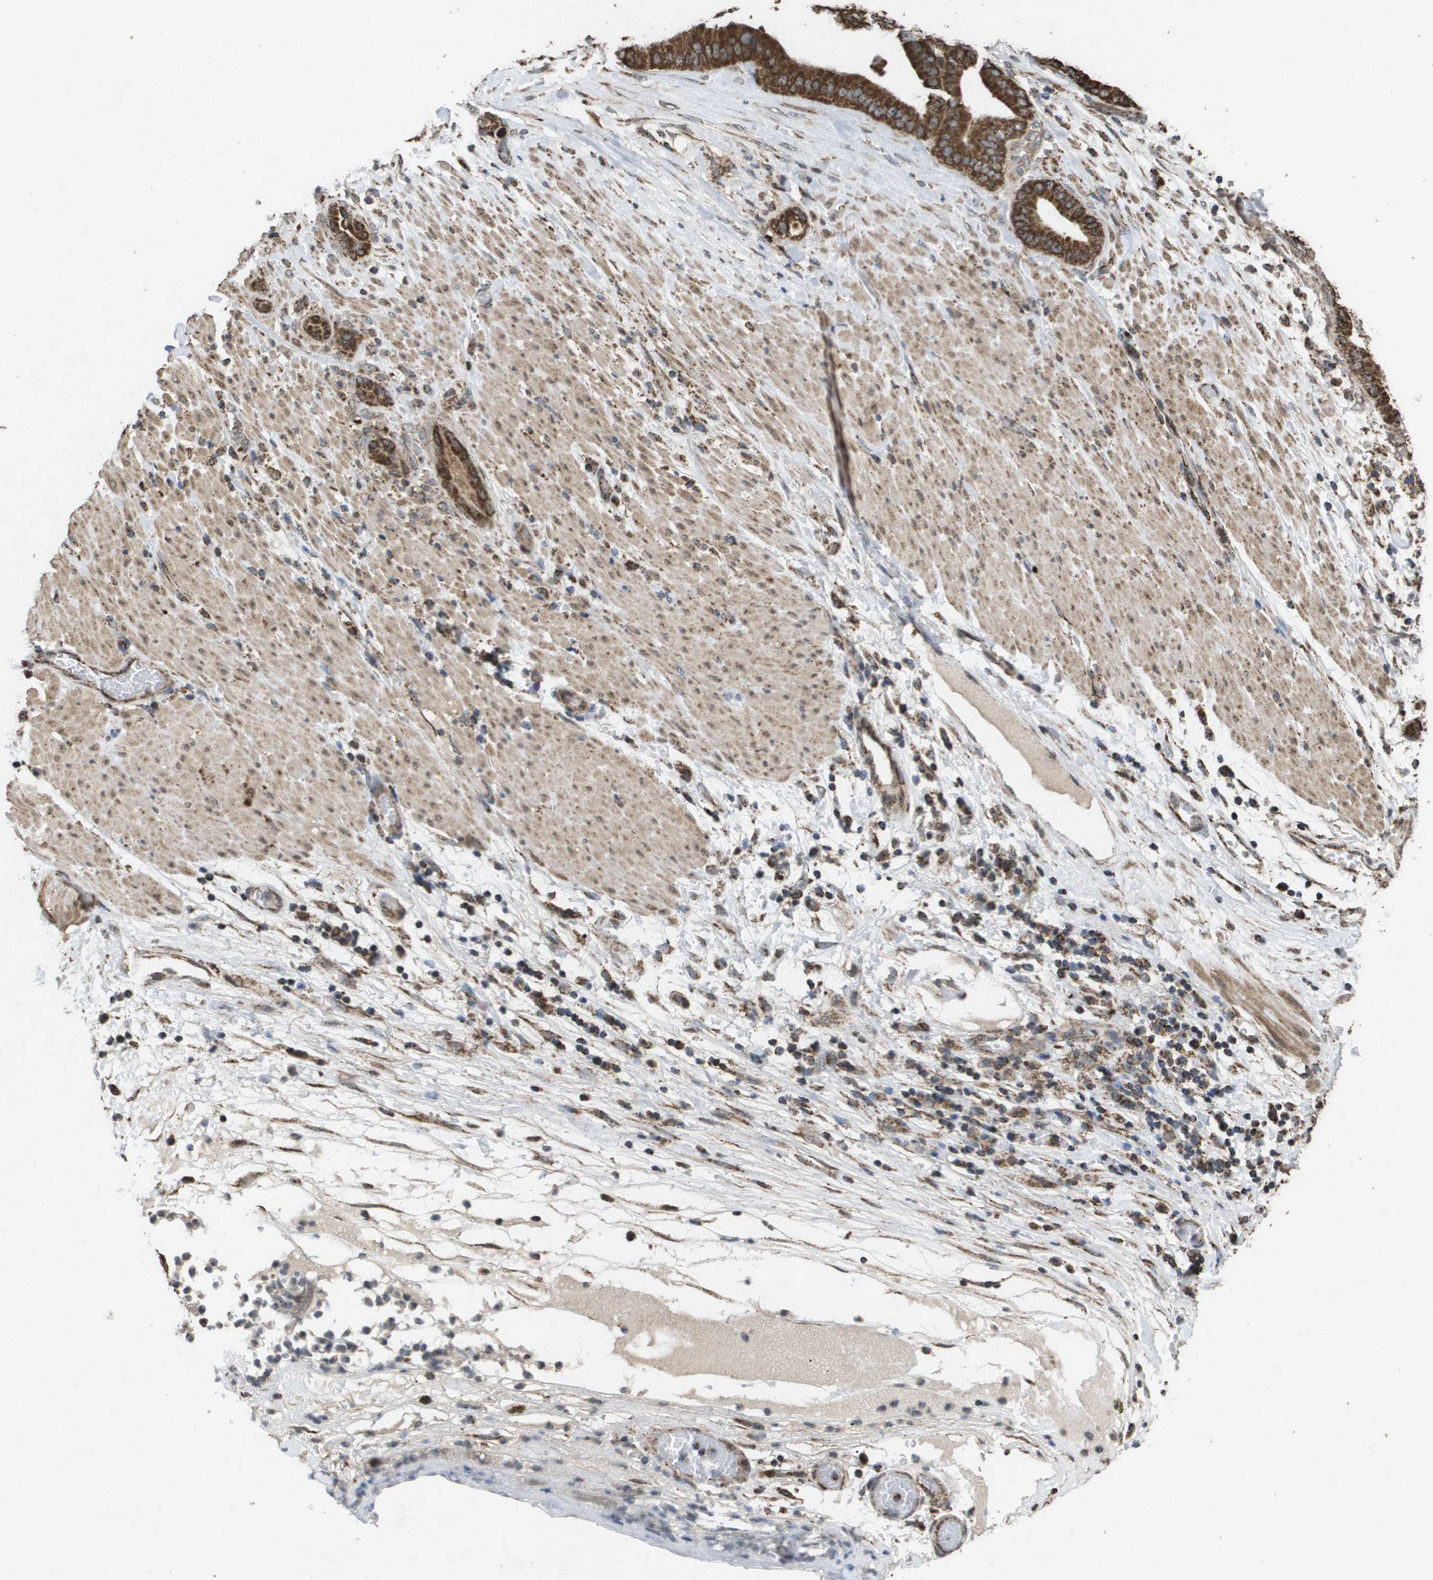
{"staining": {"intensity": "strong", "quantity": ">75%", "location": "cytoplasmic/membranous"}, "tissue": "pancreatic cancer", "cell_type": "Tumor cells", "image_type": "cancer", "snomed": [{"axis": "morphology", "description": "Adenocarcinoma, NOS"}, {"axis": "topography", "description": "Pancreas"}], "caption": "The immunohistochemical stain shows strong cytoplasmic/membranous expression in tumor cells of pancreatic cancer tissue. (DAB IHC, brown staining for protein, blue staining for nuclei).", "gene": "HSPE1", "patient": {"sex": "male", "age": 63}}